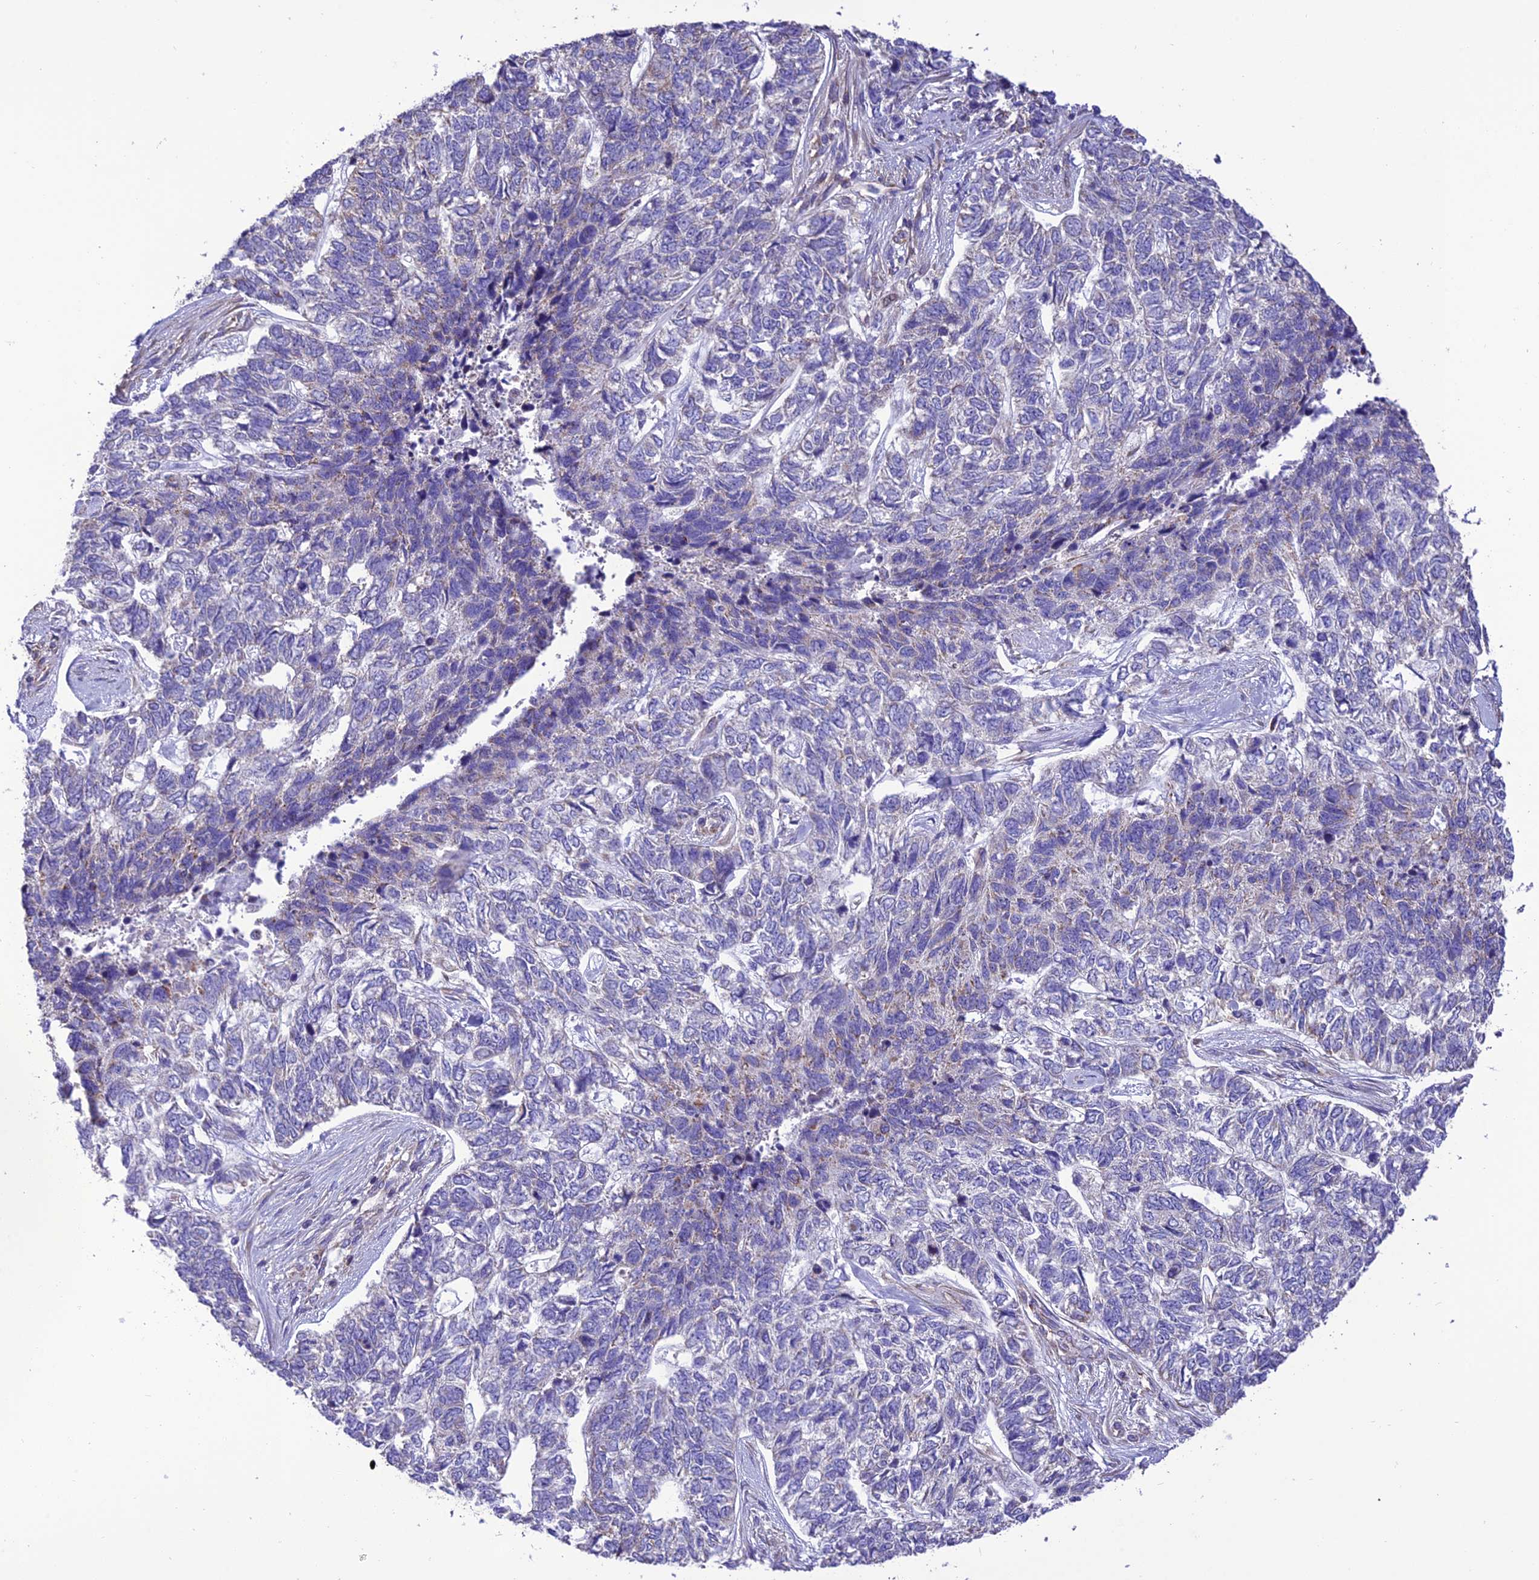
{"staining": {"intensity": "weak", "quantity": "<25%", "location": "cytoplasmic/membranous"}, "tissue": "skin cancer", "cell_type": "Tumor cells", "image_type": "cancer", "snomed": [{"axis": "morphology", "description": "Basal cell carcinoma"}, {"axis": "topography", "description": "Skin"}], "caption": "An IHC histopathology image of skin basal cell carcinoma is shown. There is no staining in tumor cells of skin basal cell carcinoma. (DAB (3,3'-diaminobenzidine) IHC, high magnification).", "gene": "MAP3K12", "patient": {"sex": "female", "age": 65}}